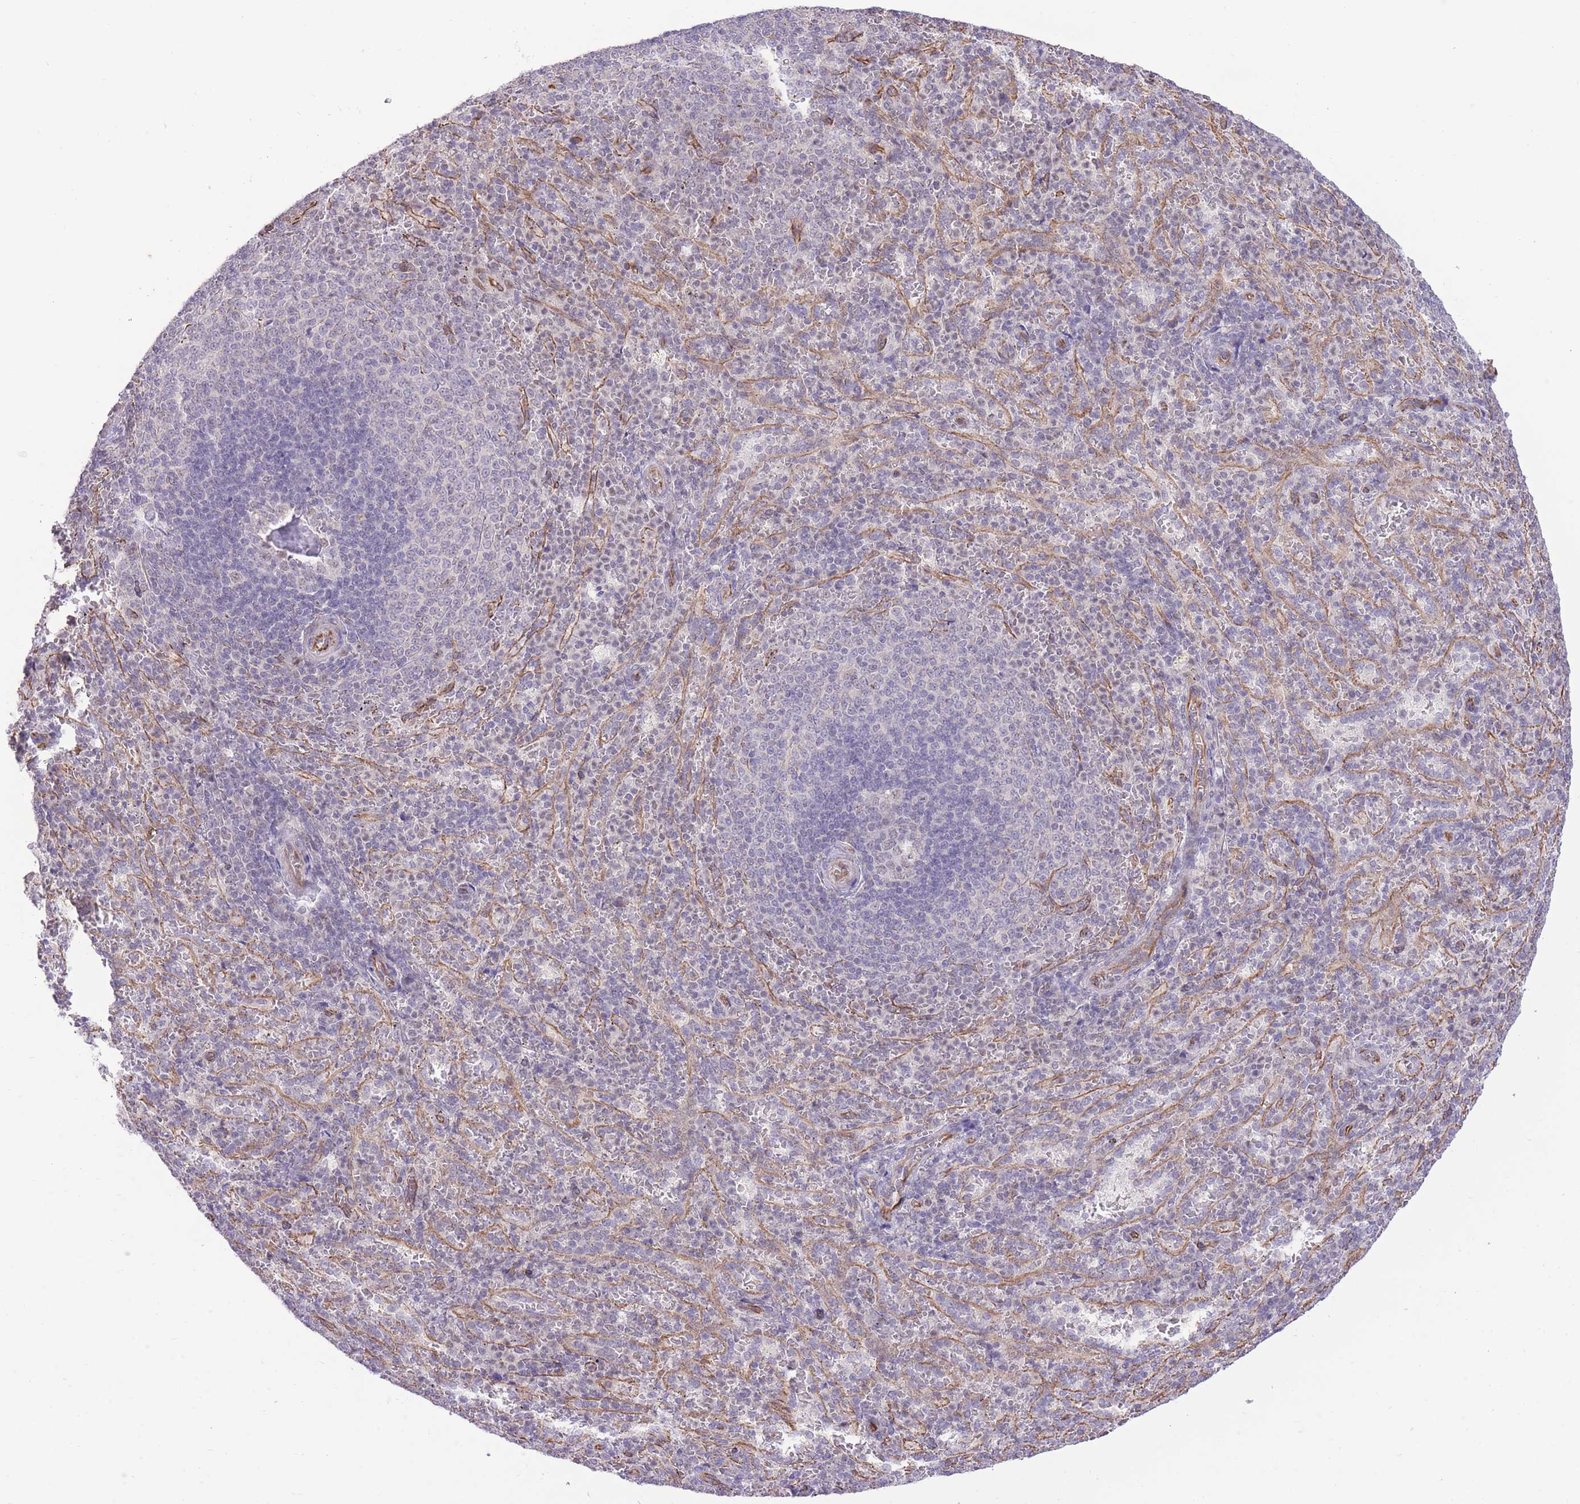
{"staining": {"intensity": "negative", "quantity": "none", "location": "none"}, "tissue": "spleen", "cell_type": "Cells in red pulp", "image_type": "normal", "snomed": [{"axis": "morphology", "description": "Normal tissue, NOS"}, {"axis": "topography", "description": "Spleen"}], "caption": "Spleen was stained to show a protein in brown. There is no significant expression in cells in red pulp. (Immunohistochemistry, brightfield microscopy, high magnification).", "gene": "ELL", "patient": {"sex": "female", "age": 21}}